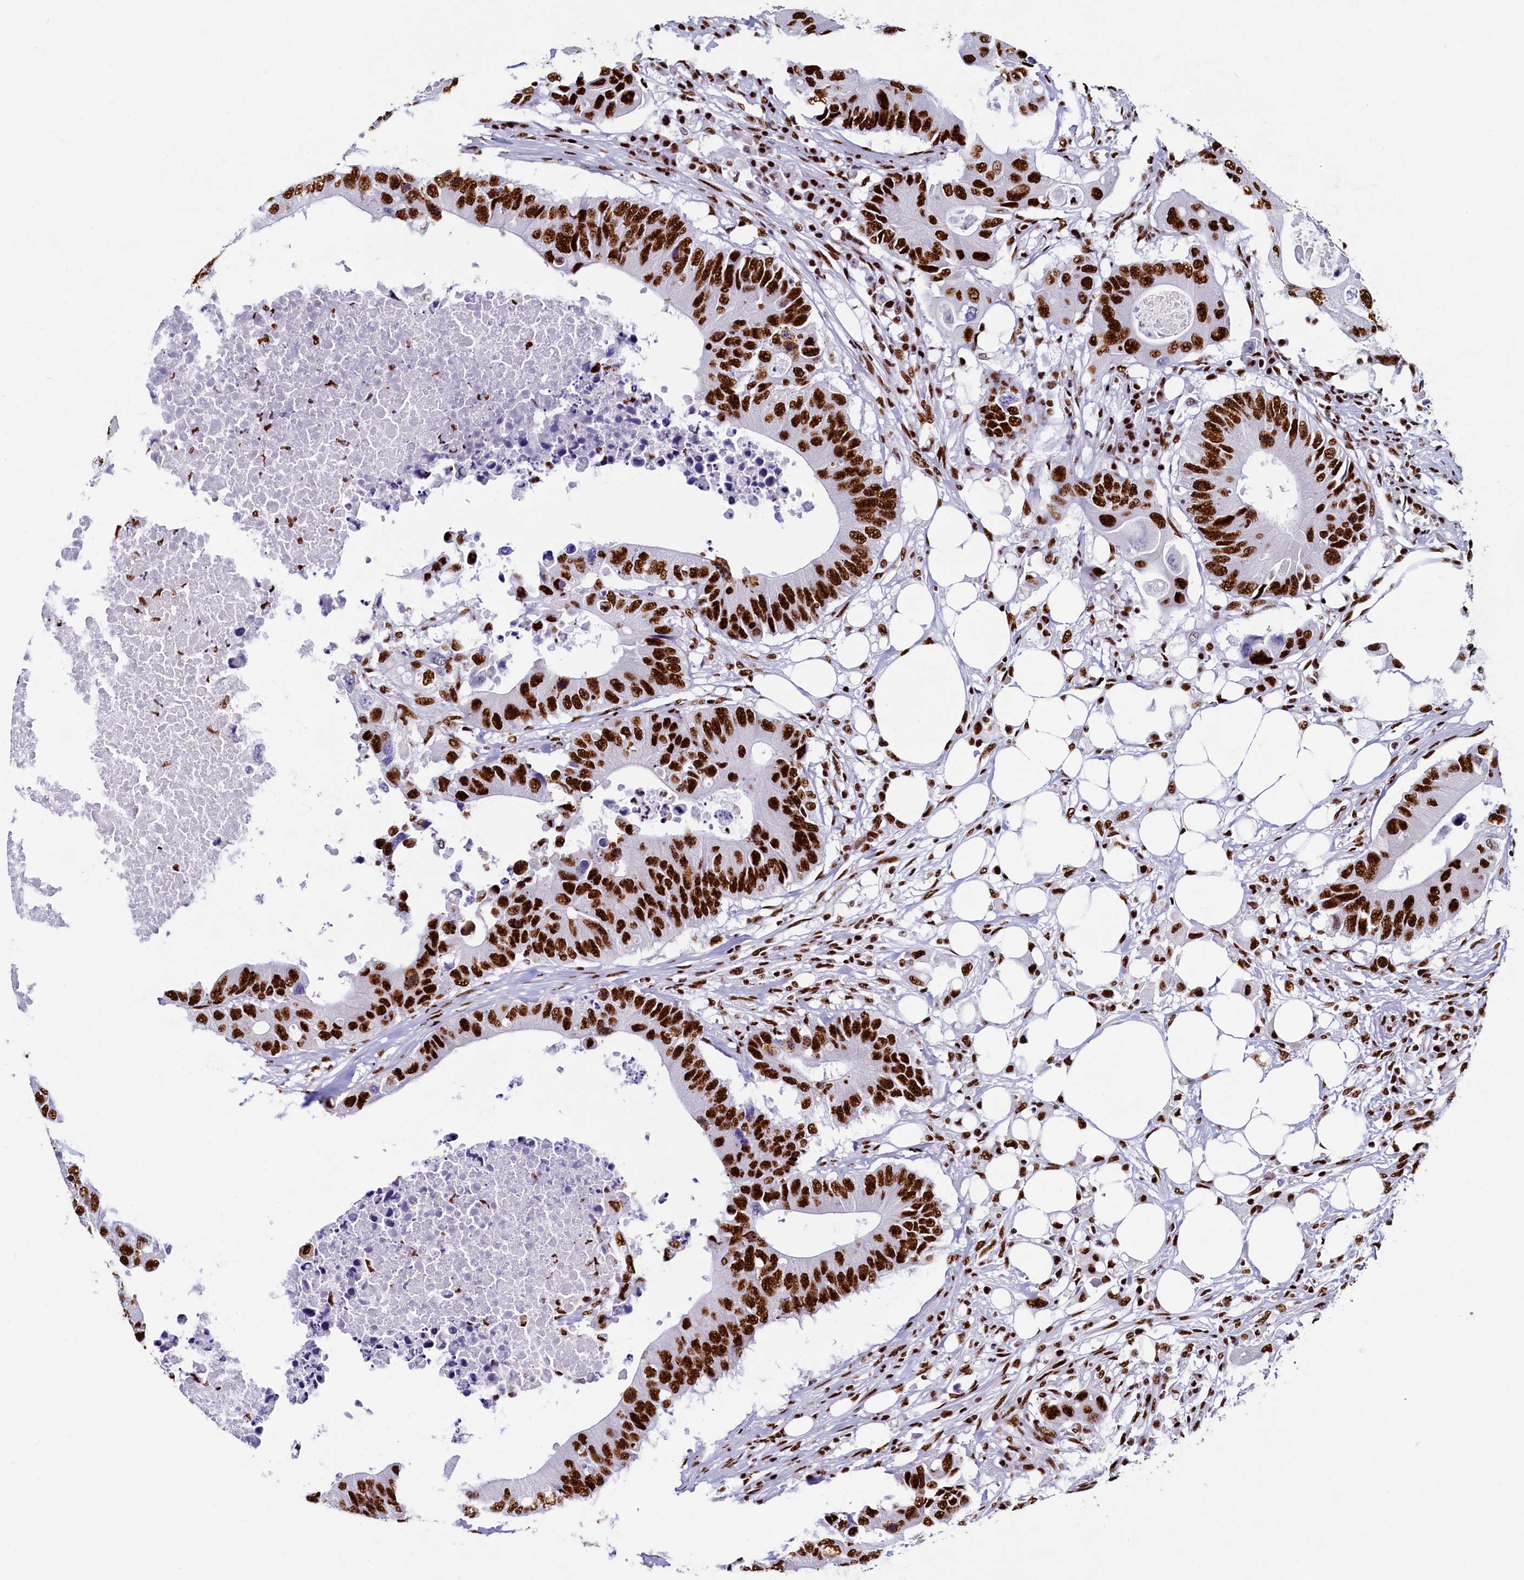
{"staining": {"intensity": "strong", "quantity": ">75%", "location": "nuclear"}, "tissue": "colorectal cancer", "cell_type": "Tumor cells", "image_type": "cancer", "snomed": [{"axis": "morphology", "description": "Adenocarcinoma, NOS"}, {"axis": "topography", "description": "Colon"}], "caption": "Immunohistochemistry histopathology image of neoplastic tissue: colorectal cancer (adenocarcinoma) stained using IHC reveals high levels of strong protein expression localized specifically in the nuclear of tumor cells, appearing as a nuclear brown color.", "gene": "SRRM2", "patient": {"sex": "male", "age": 71}}